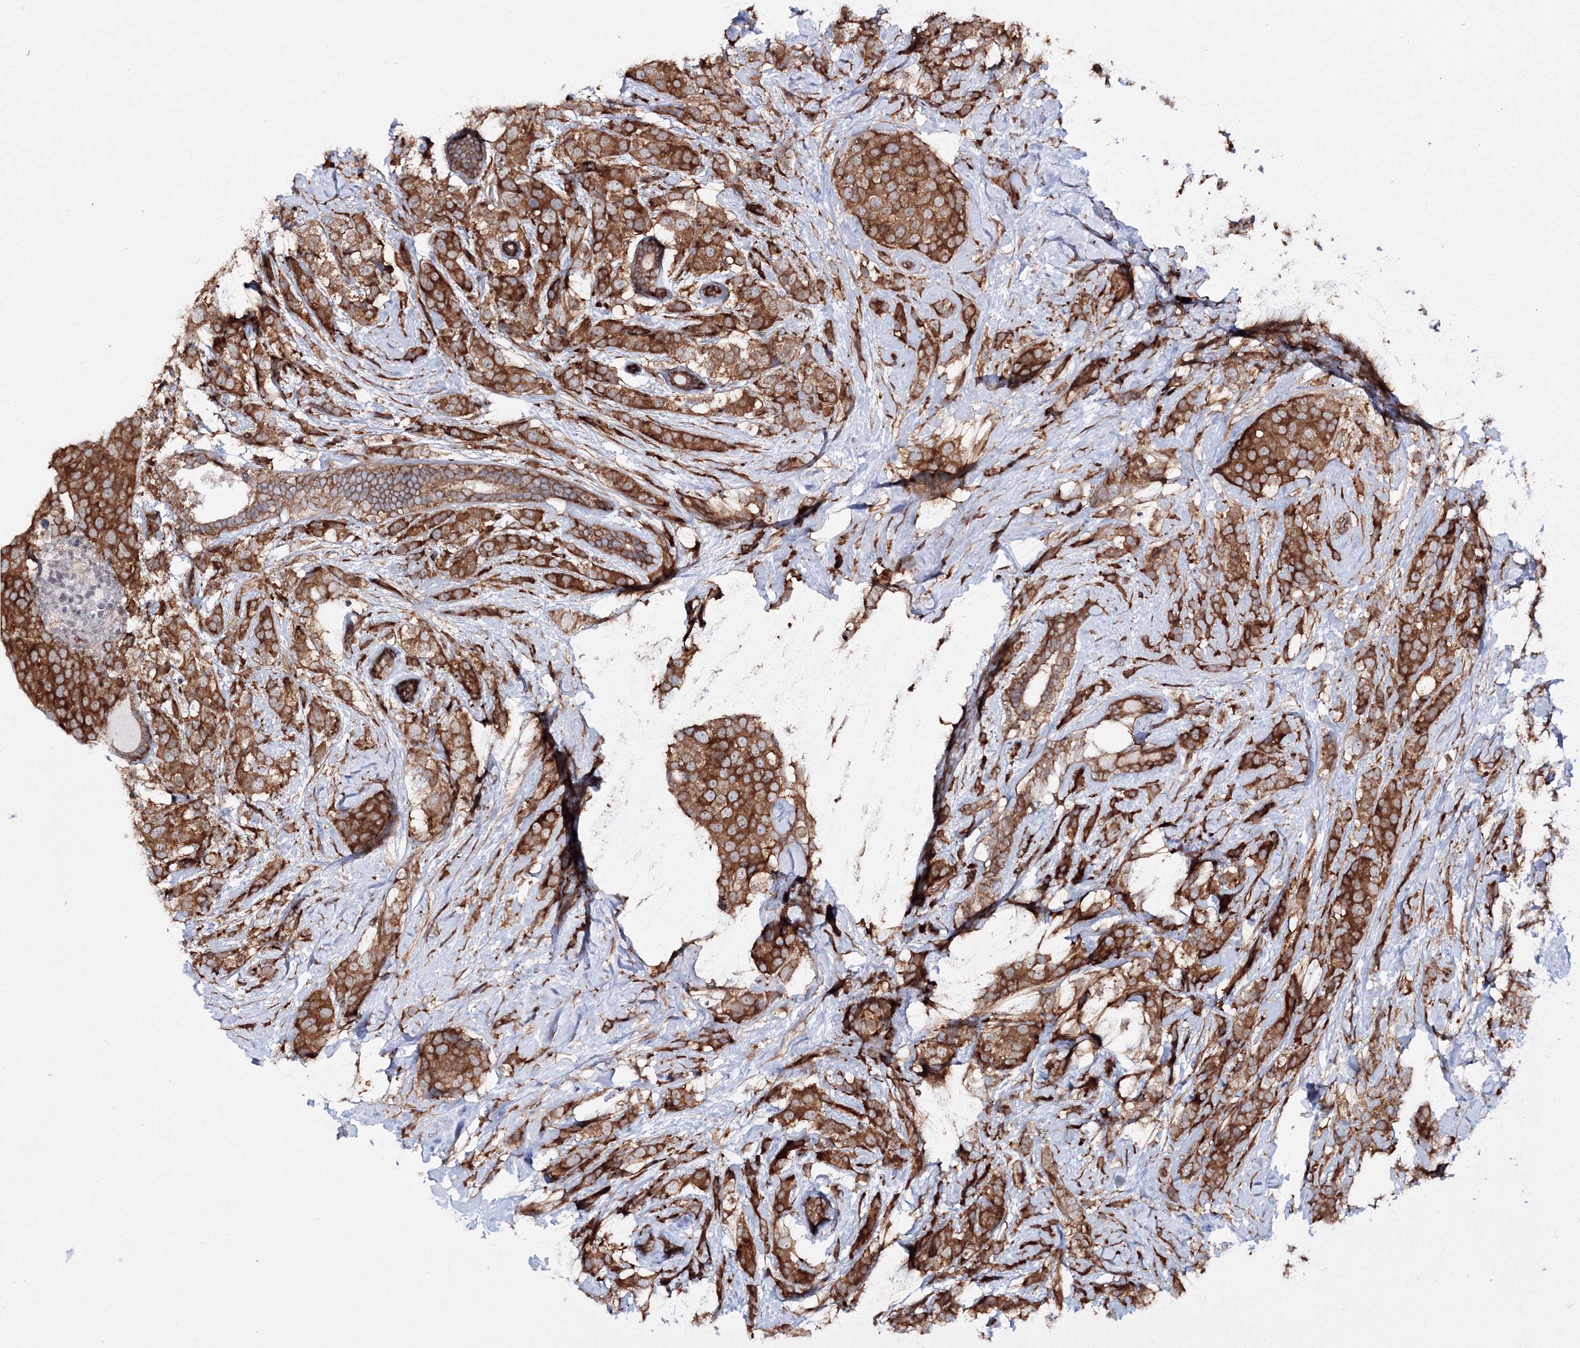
{"staining": {"intensity": "strong", "quantity": ">75%", "location": "cytoplasmic/membranous"}, "tissue": "breast cancer", "cell_type": "Tumor cells", "image_type": "cancer", "snomed": [{"axis": "morphology", "description": "Lobular carcinoma"}, {"axis": "topography", "description": "Breast"}], "caption": "Breast lobular carcinoma tissue exhibits strong cytoplasmic/membranous staining in about >75% of tumor cells (Stains: DAB in brown, nuclei in blue, Microscopy: brightfield microscopy at high magnification).", "gene": "HARS1", "patient": {"sex": "female", "age": 59}}